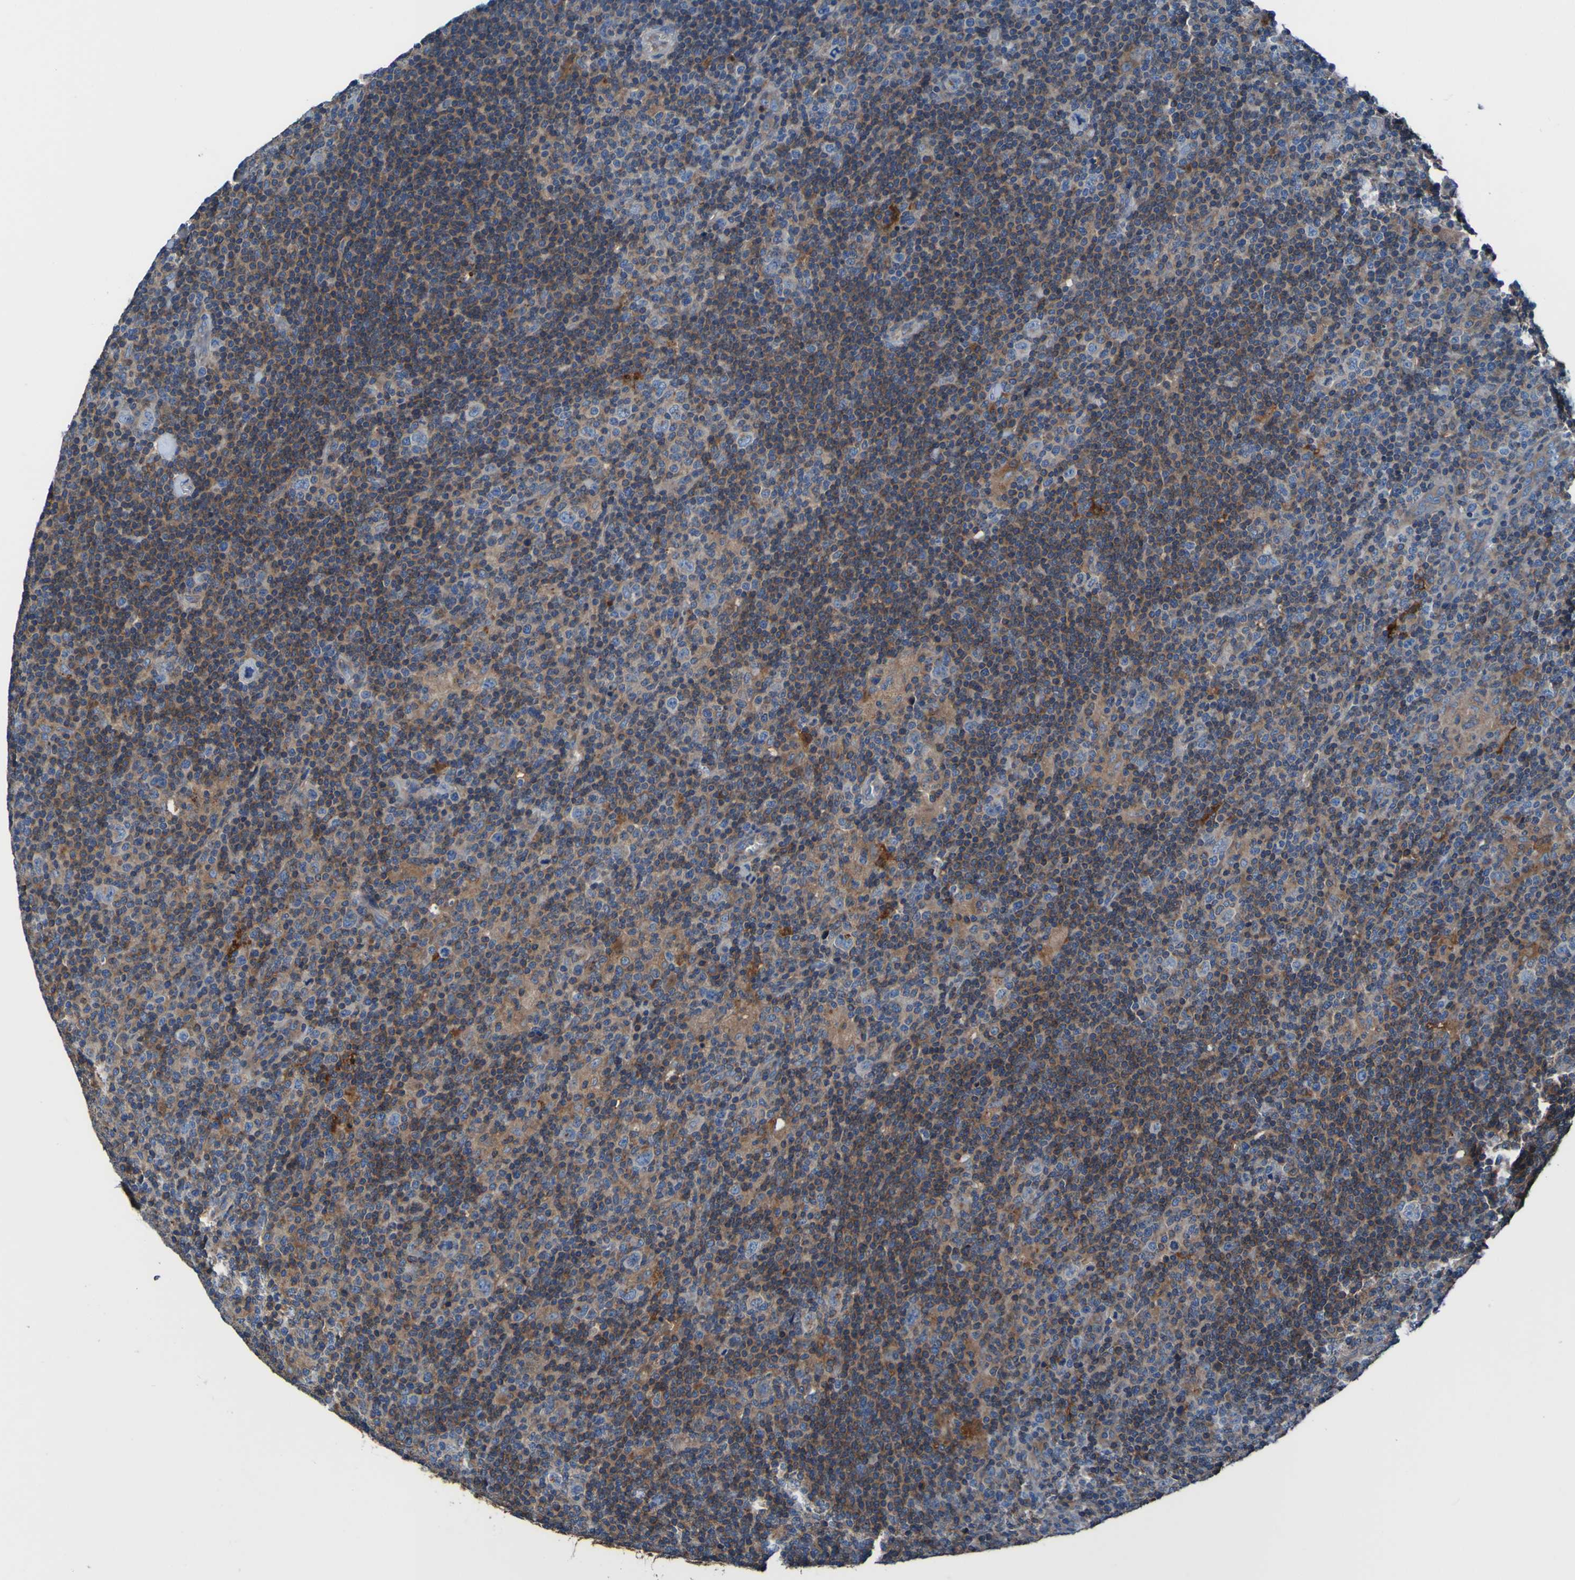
{"staining": {"intensity": "weak", "quantity": ">75%", "location": "cytoplasmic/membranous"}, "tissue": "lymphoma", "cell_type": "Tumor cells", "image_type": "cancer", "snomed": [{"axis": "morphology", "description": "Hodgkin's disease, NOS"}, {"axis": "topography", "description": "Lymph node"}], "caption": "Immunohistochemistry (IHC) photomicrograph of lymphoma stained for a protein (brown), which exhibits low levels of weak cytoplasmic/membranous staining in about >75% of tumor cells.", "gene": "RAB5B", "patient": {"sex": "female", "age": 57}}